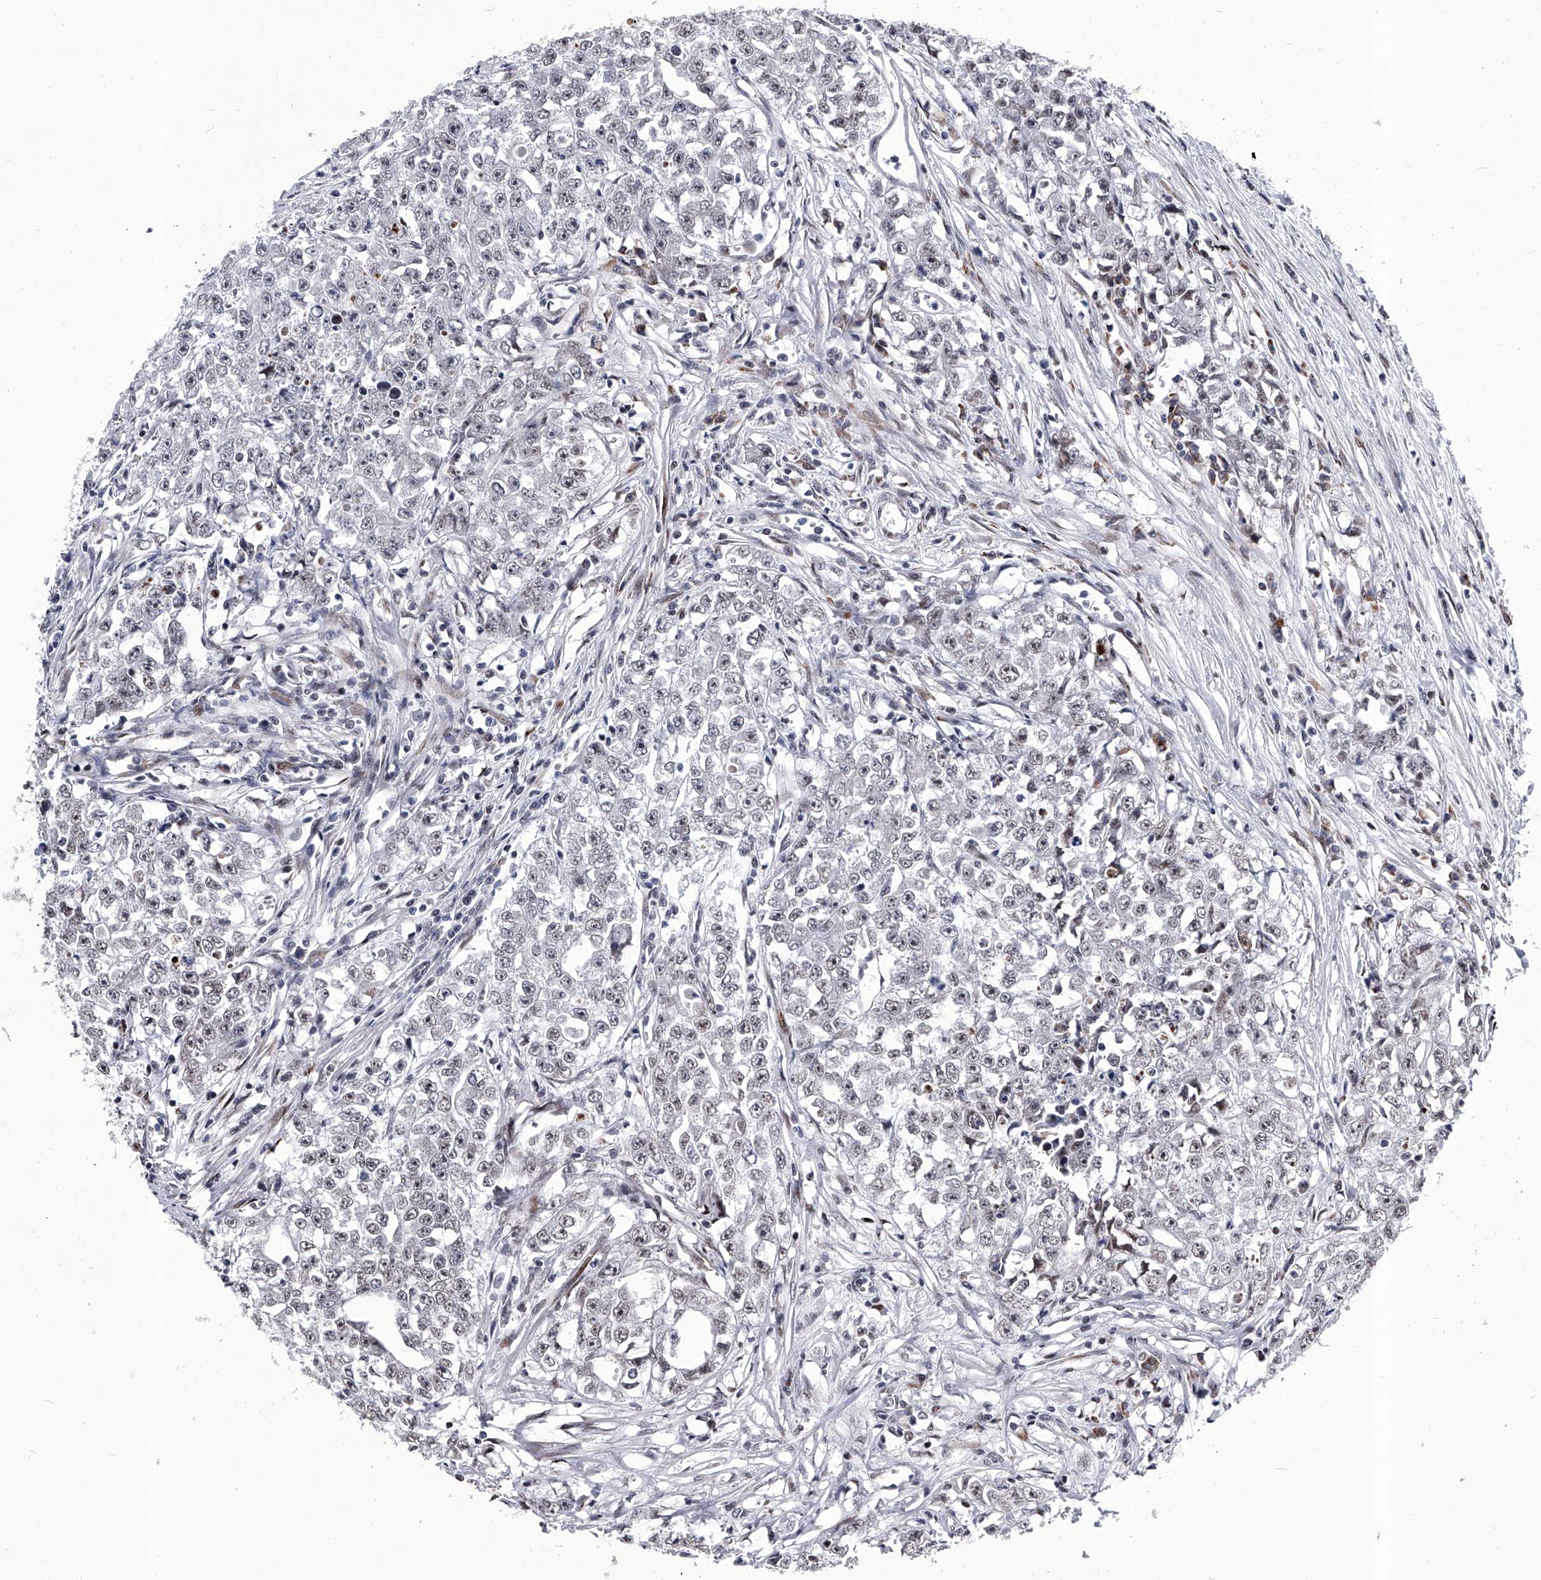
{"staining": {"intensity": "negative", "quantity": "none", "location": "none"}, "tissue": "testis cancer", "cell_type": "Tumor cells", "image_type": "cancer", "snomed": [{"axis": "morphology", "description": "Seminoma, NOS"}, {"axis": "morphology", "description": "Carcinoma, Embryonal, NOS"}, {"axis": "topography", "description": "Testis"}], "caption": "Testis cancer was stained to show a protein in brown. There is no significant staining in tumor cells. (DAB (3,3'-diaminobenzidine) immunohistochemistry visualized using brightfield microscopy, high magnification).", "gene": "CMTR1", "patient": {"sex": "male", "age": 43}}